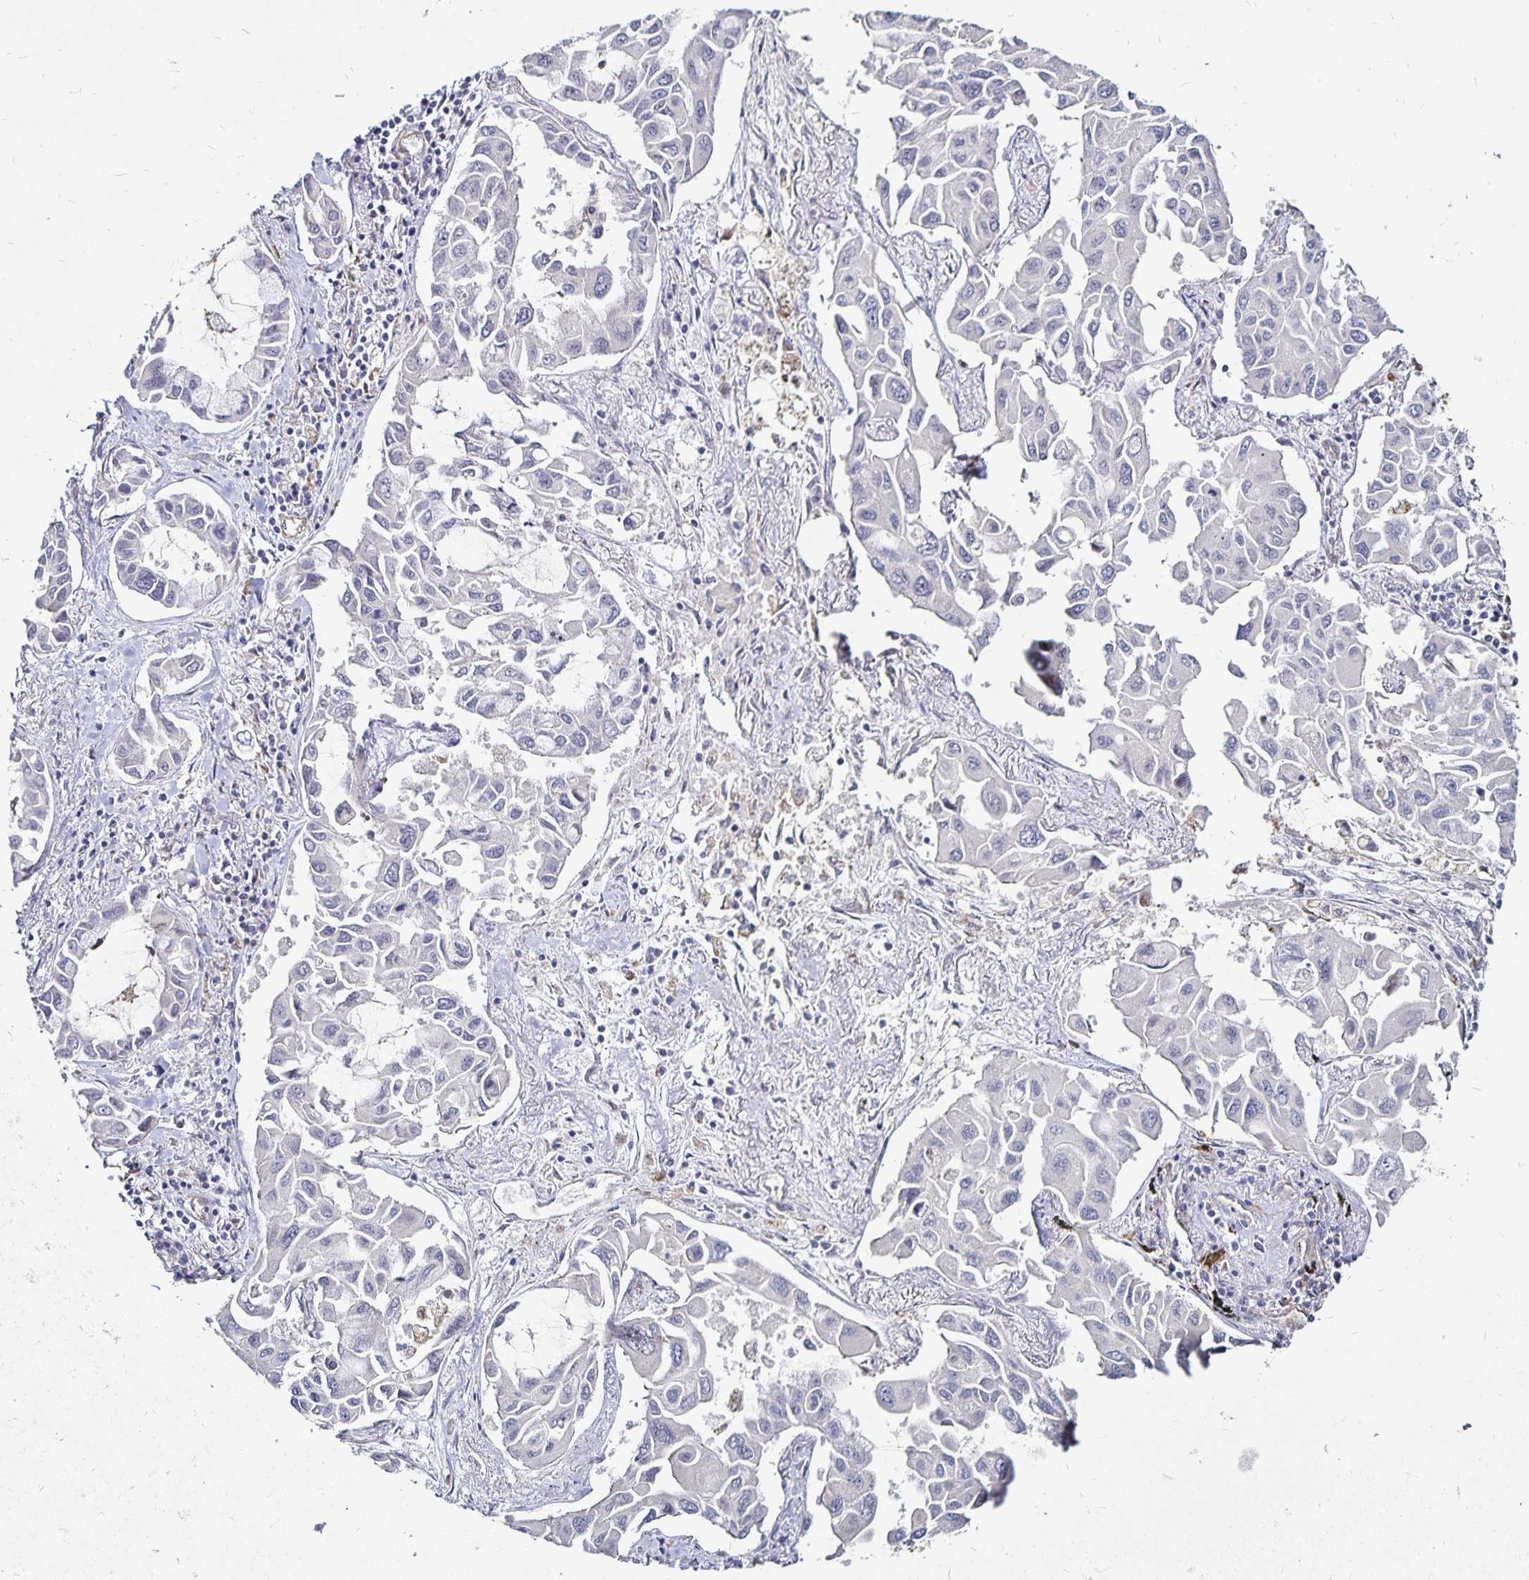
{"staining": {"intensity": "negative", "quantity": "none", "location": "none"}, "tissue": "lung cancer", "cell_type": "Tumor cells", "image_type": "cancer", "snomed": [{"axis": "morphology", "description": "Adenocarcinoma, NOS"}, {"axis": "topography", "description": "Lung"}], "caption": "This is an immunohistochemistry photomicrograph of adenocarcinoma (lung). There is no staining in tumor cells.", "gene": "CYP27A1", "patient": {"sex": "male", "age": 64}}